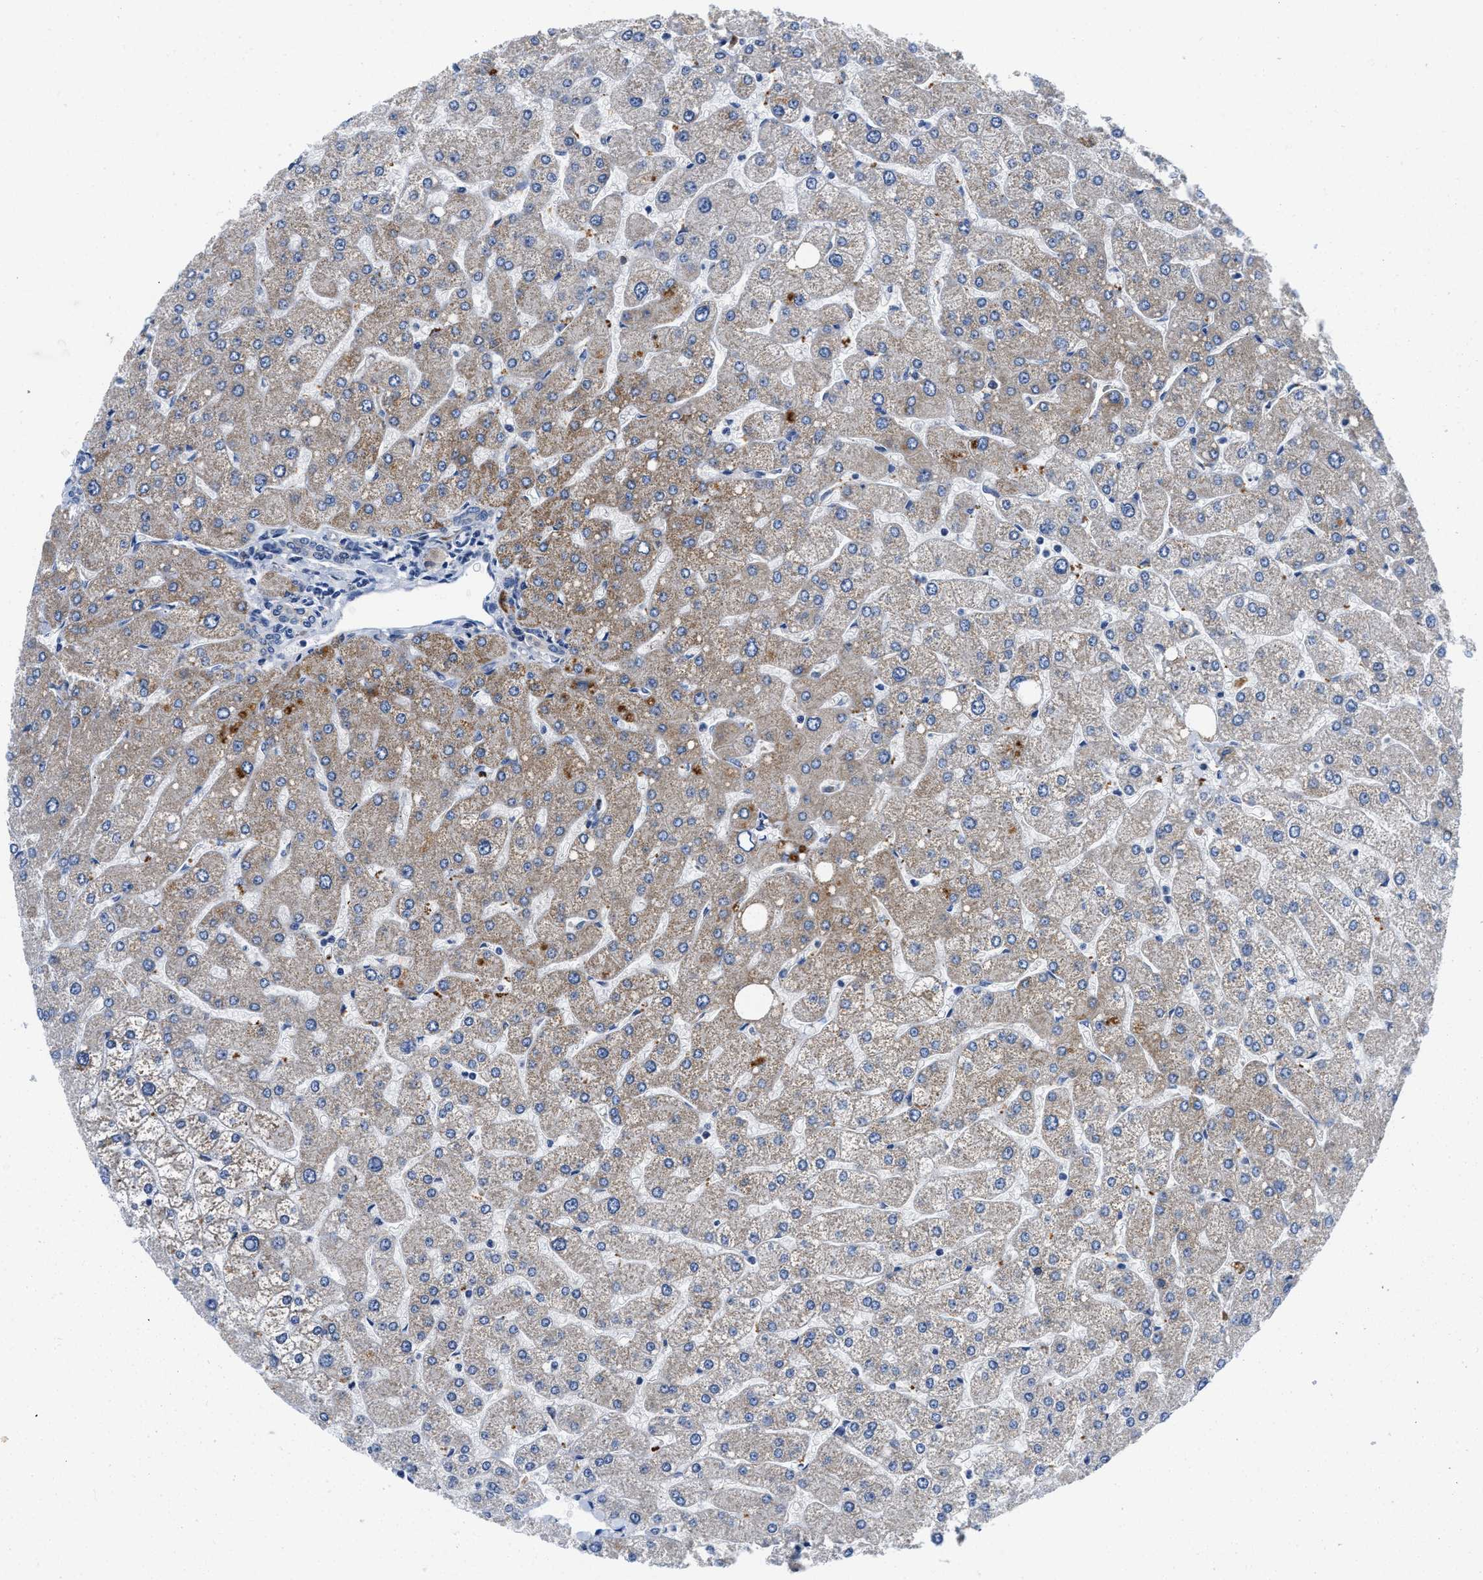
{"staining": {"intensity": "negative", "quantity": "none", "location": "none"}, "tissue": "liver", "cell_type": "Cholangiocytes", "image_type": "normal", "snomed": [{"axis": "morphology", "description": "Normal tissue, NOS"}, {"axis": "topography", "description": "Liver"}], "caption": "The micrograph reveals no significant positivity in cholangiocytes of liver. (DAB (3,3'-diaminobenzidine) immunohistochemistry, high magnification).", "gene": "IKBKE", "patient": {"sex": "male", "age": 55}}